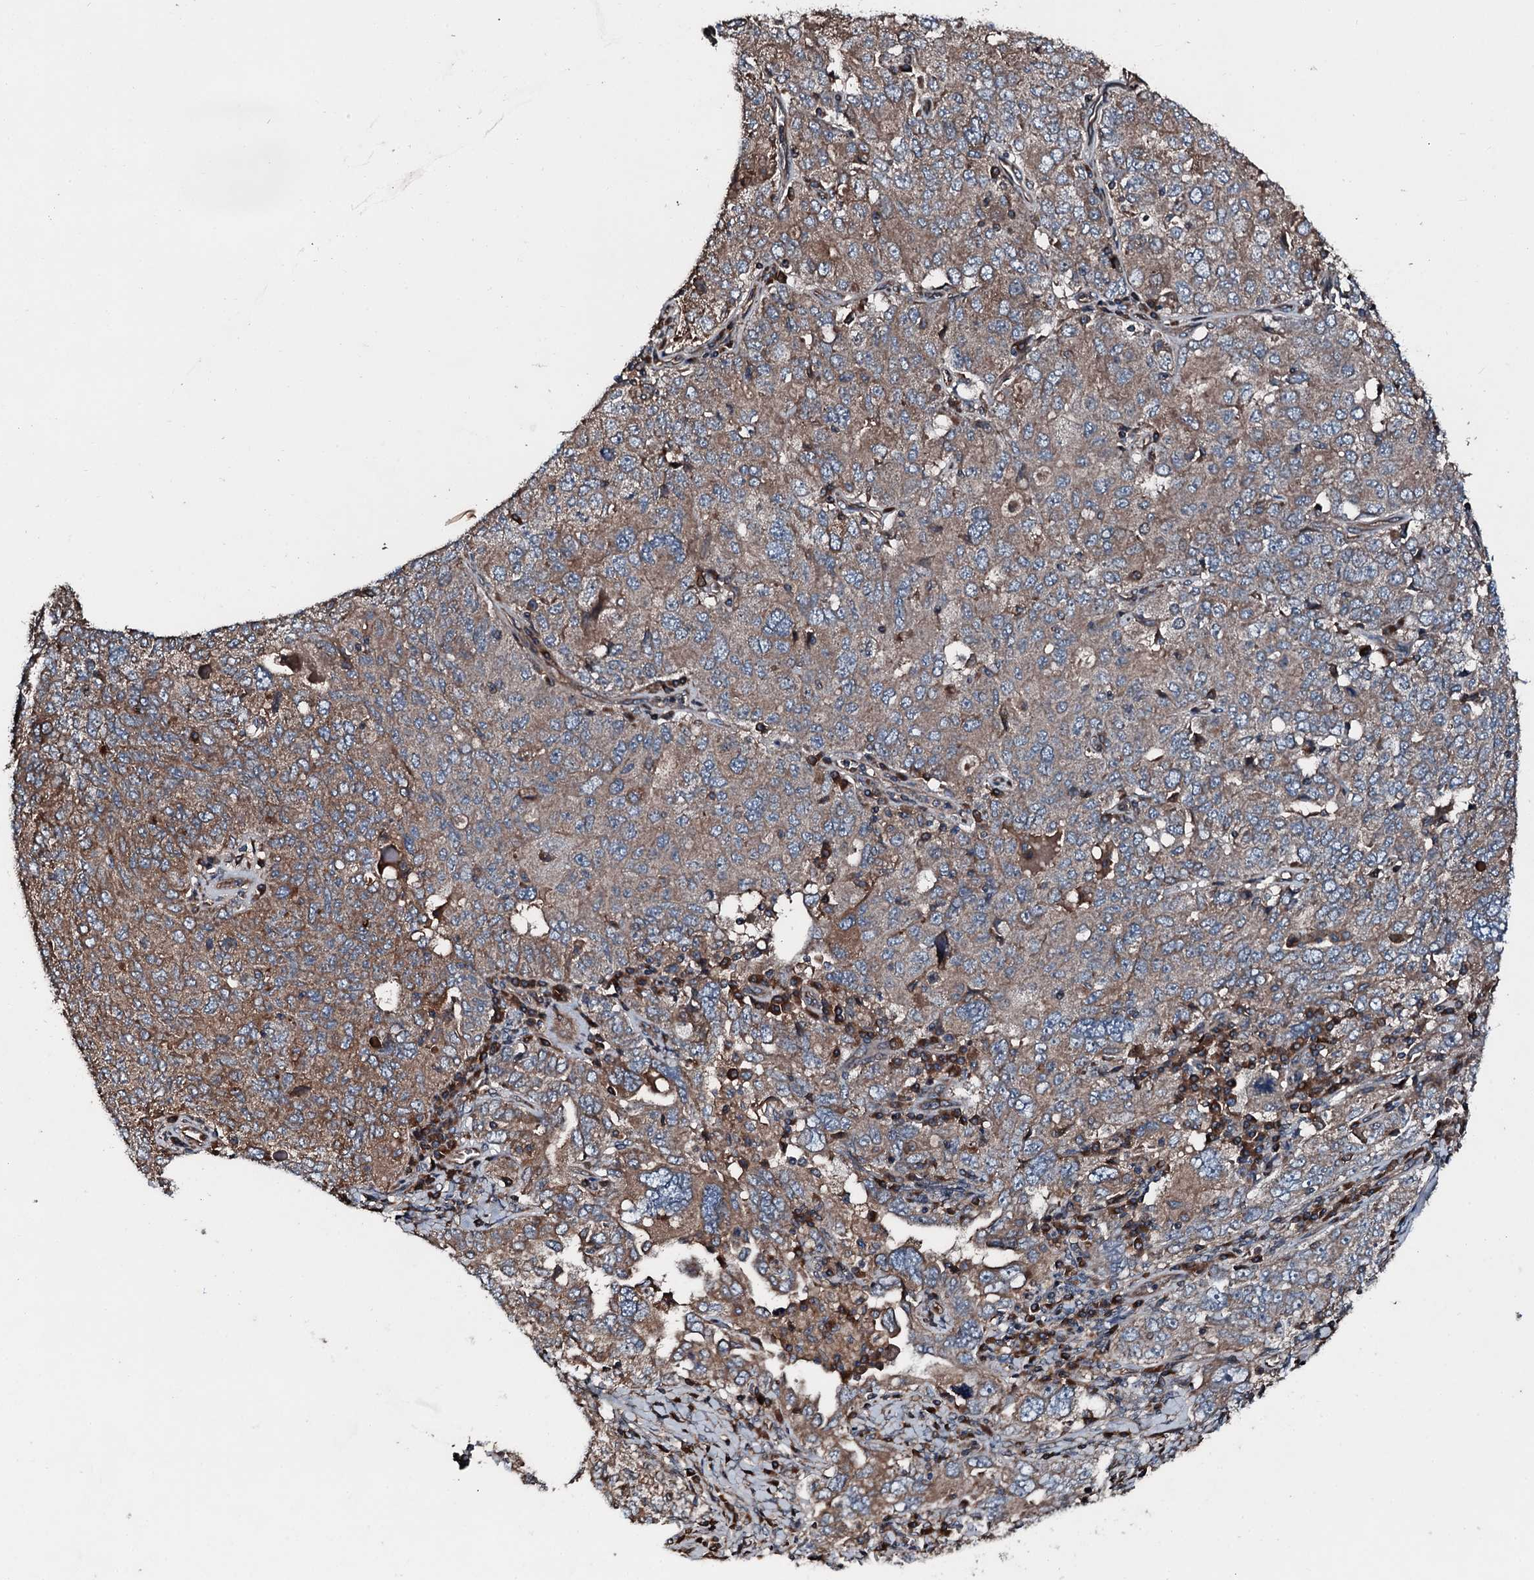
{"staining": {"intensity": "moderate", "quantity": ">75%", "location": "cytoplasmic/membranous"}, "tissue": "ovarian cancer", "cell_type": "Tumor cells", "image_type": "cancer", "snomed": [{"axis": "morphology", "description": "Carcinoma, endometroid"}, {"axis": "topography", "description": "Ovary"}], "caption": "Ovarian cancer stained with immunohistochemistry (IHC) exhibits moderate cytoplasmic/membranous positivity in approximately >75% of tumor cells. (DAB (3,3'-diaminobenzidine) IHC, brown staining for protein, blue staining for nuclei).", "gene": "AARS1", "patient": {"sex": "female", "age": 62}}